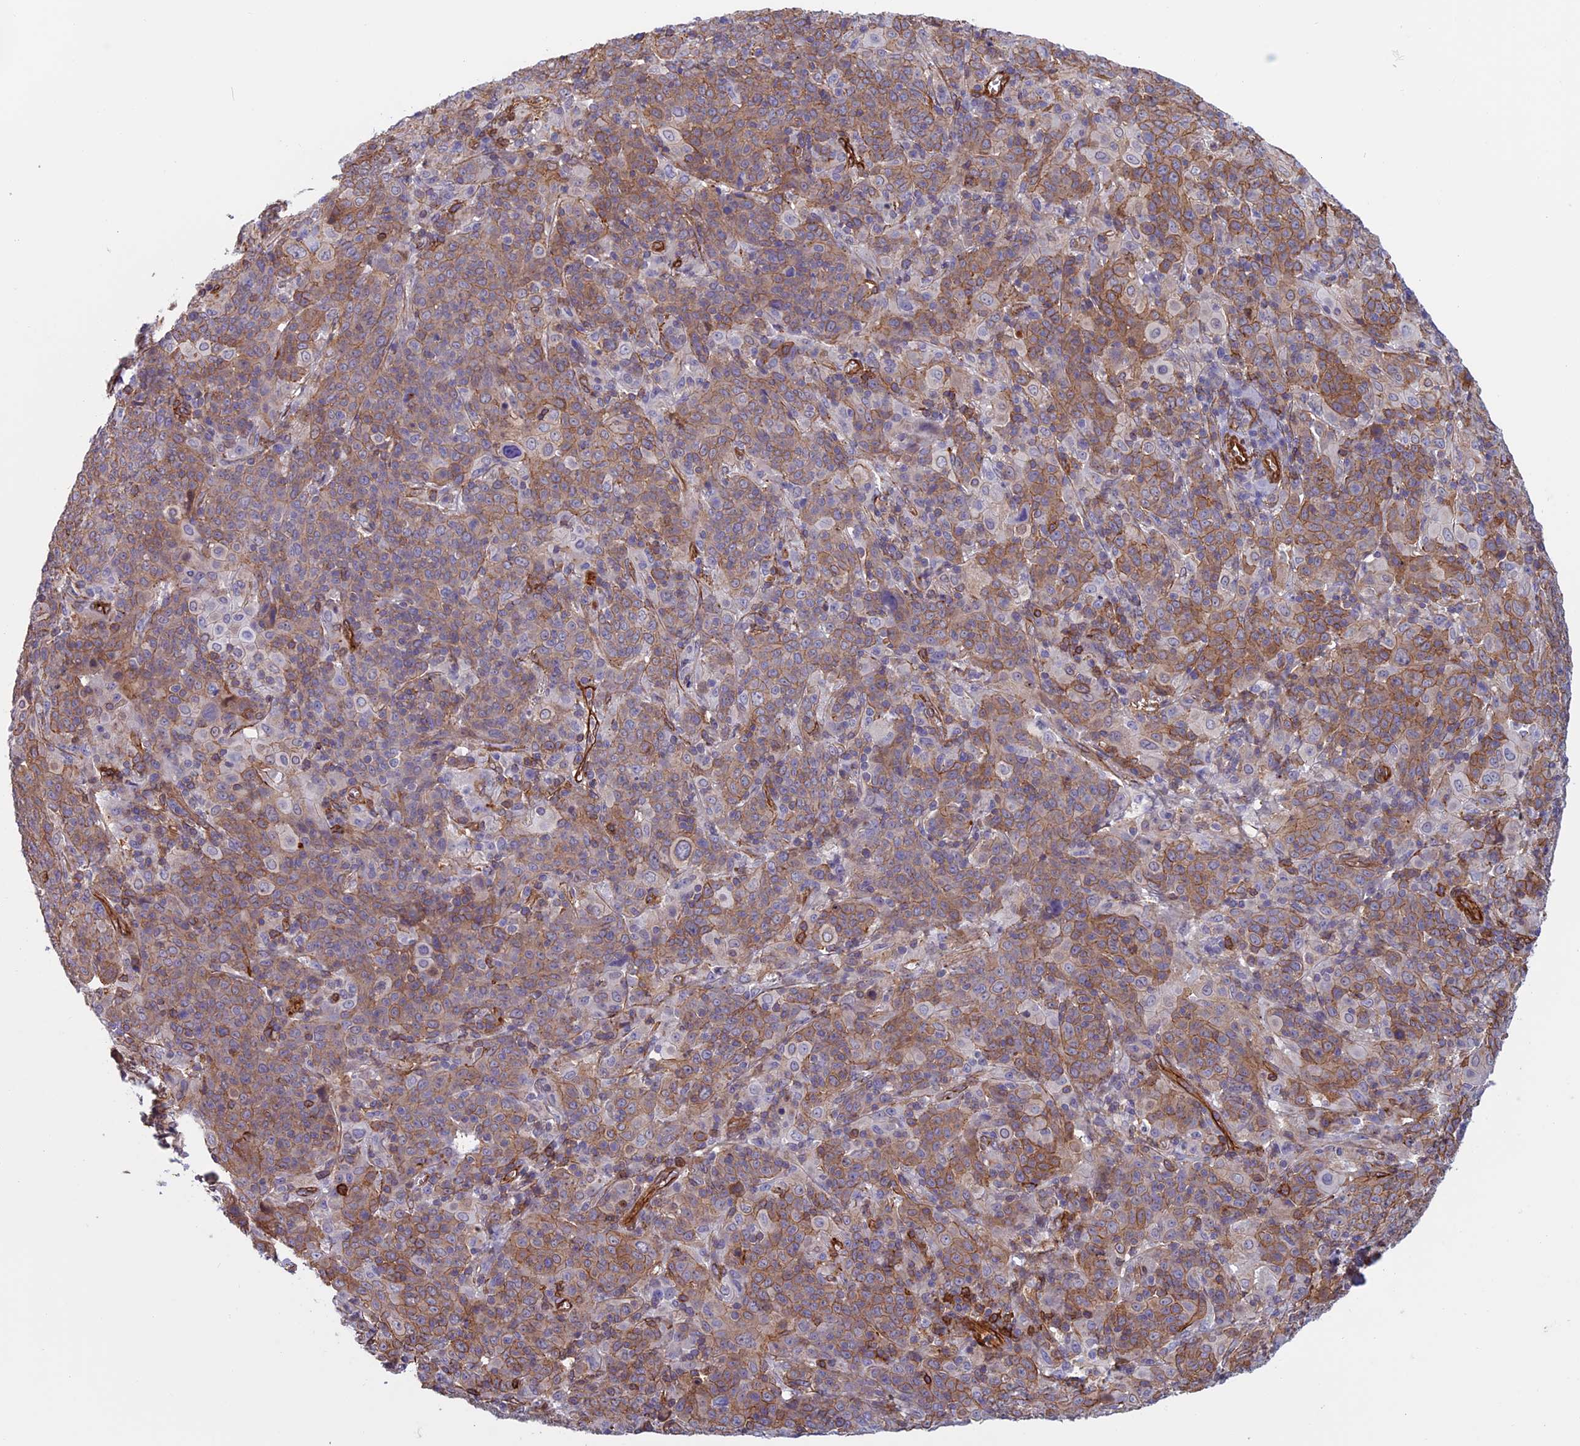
{"staining": {"intensity": "moderate", "quantity": ">75%", "location": "cytoplasmic/membranous"}, "tissue": "cervical cancer", "cell_type": "Tumor cells", "image_type": "cancer", "snomed": [{"axis": "morphology", "description": "Squamous cell carcinoma, NOS"}, {"axis": "topography", "description": "Cervix"}], "caption": "The image exhibits a brown stain indicating the presence of a protein in the cytoplasmic/membranous of tumor cells in cervical squamous cell carcinoma.", "gene": "ANGPTL2", "patient": {"sex": "female", "age": 67}}